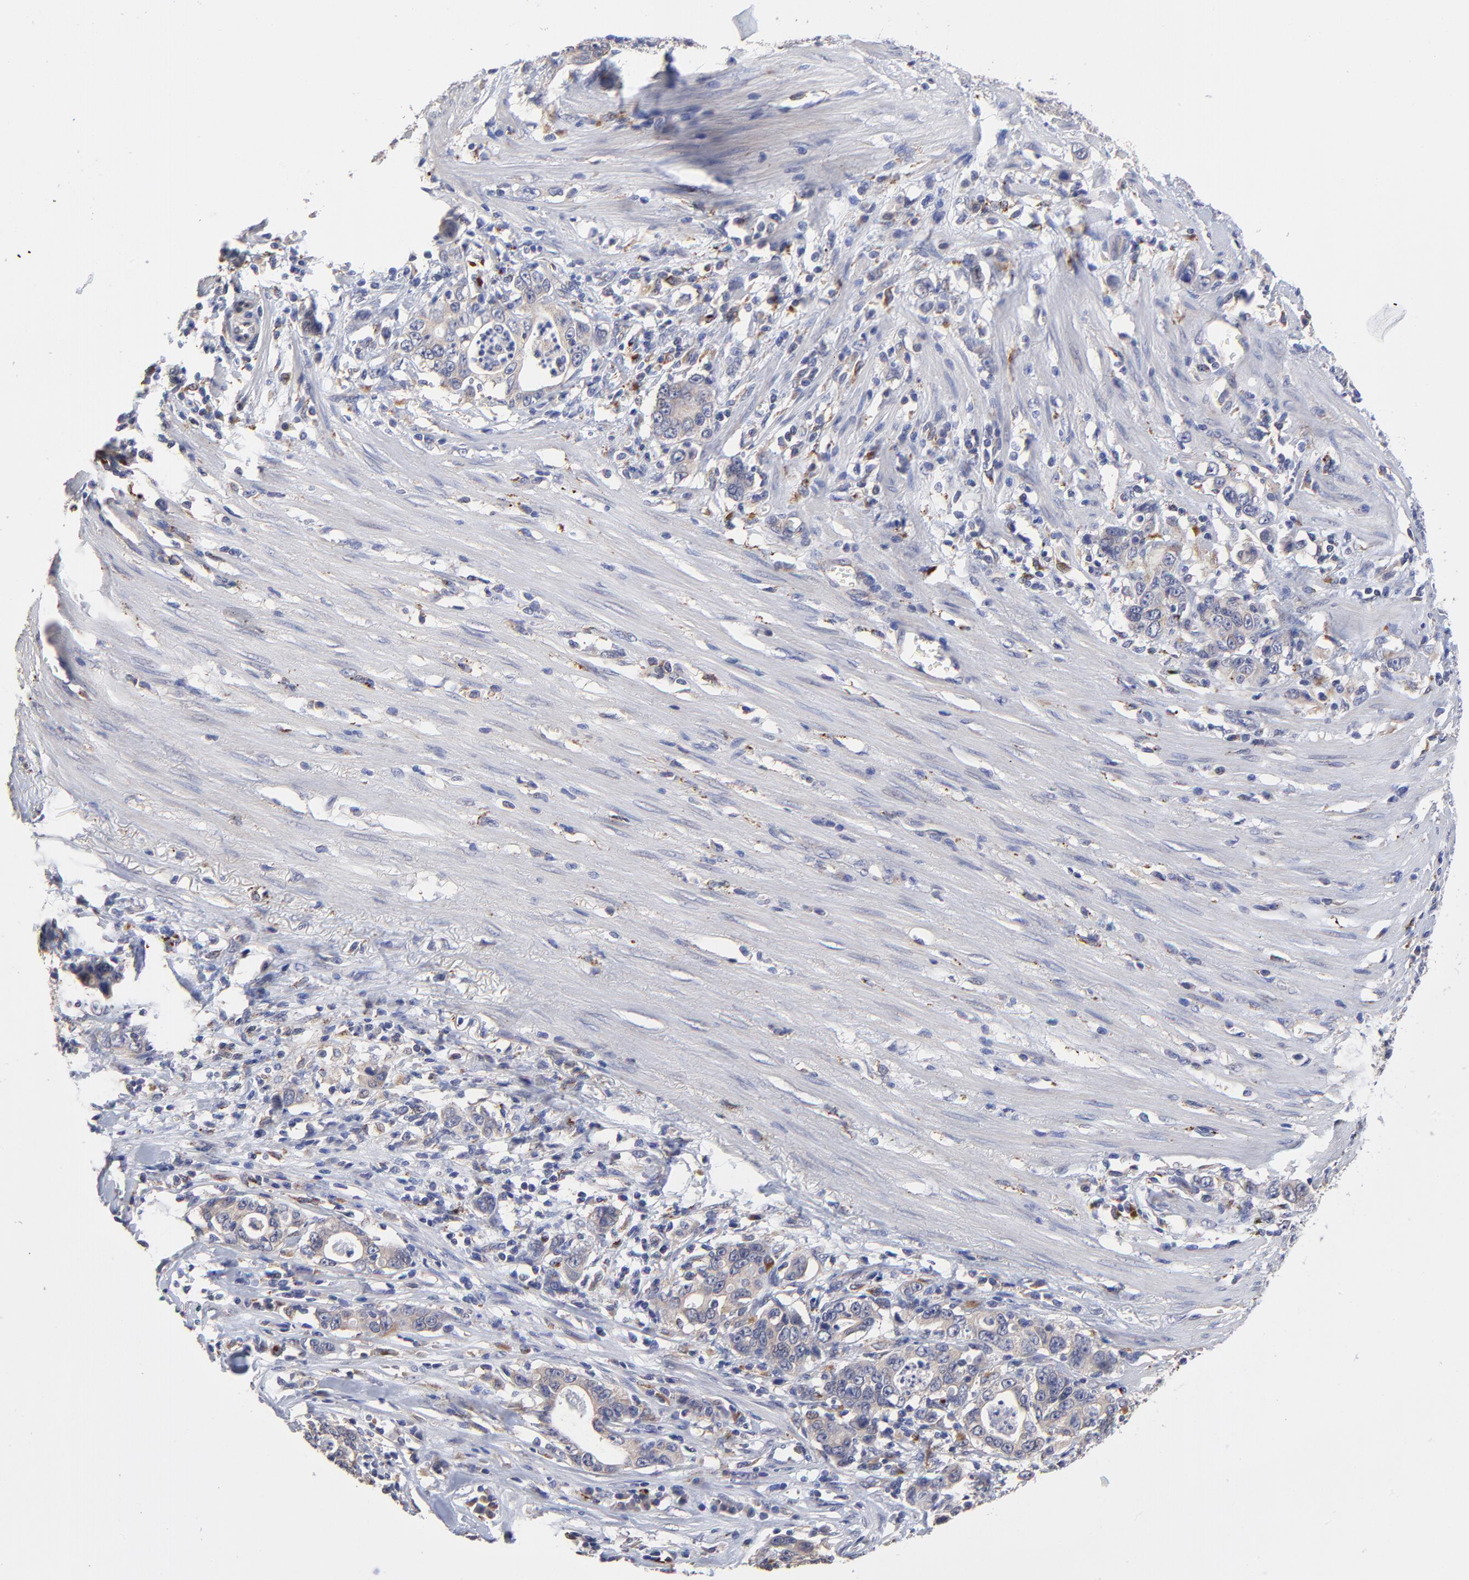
{"staining": {"intensity": "weak", "quantity": "<25%", "location": "cytoplasmic/membranous"}, "tissue": "stomach cancer", "cell_type": "Tumor cells", "image_type": "cancer", "snomed": [{"axis": "morphology", "description": "Adenocarcinoma, NOS"}, {"axis": "topography", "description": "Stomach, lower"}], "caption": "A micrograph of stomach cancer stained for a protein shows no brown staining in tumor cells.", "gene": "PDE4B", "patient": {"sex": "female", "age": 72}}